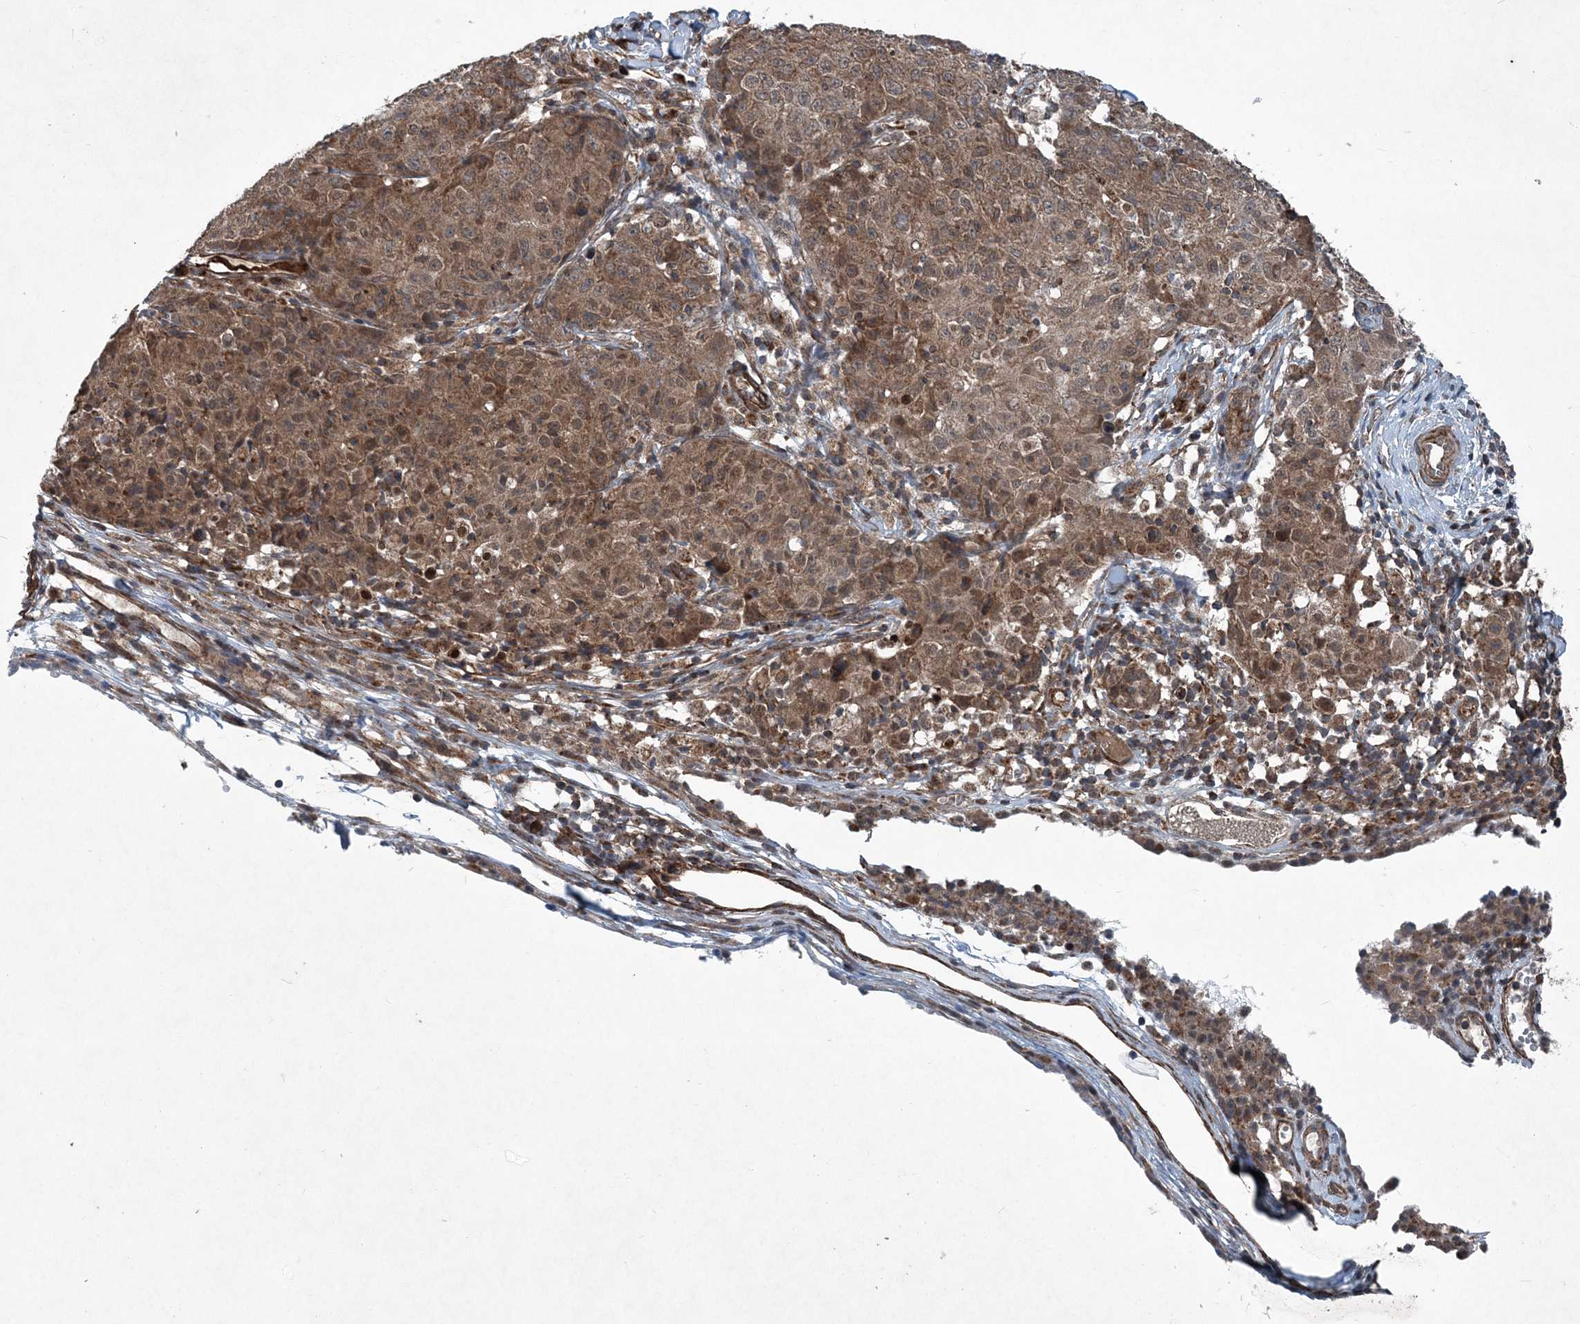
{"staining": {"intensity": "moderate", "quantity": ">75%", "location": "cytoplasmic/membranous"}, "tissue": "ovarian cancer", "cell_type": "Tumor cells", "image_type": "cancer", "snomed": [{"axis": "morphology", "description": "Carcinoma, endometroid"}, {"axis": "topography", "description": "Ovary"}], "caption": "IHC of human ovarian cancer reveals medium levels of moderate cytoplasmic/membranous staining in about >75% of tumor cells.", "gene": "NDUFA2", "patient": {"sex": "female", "age": 42}}